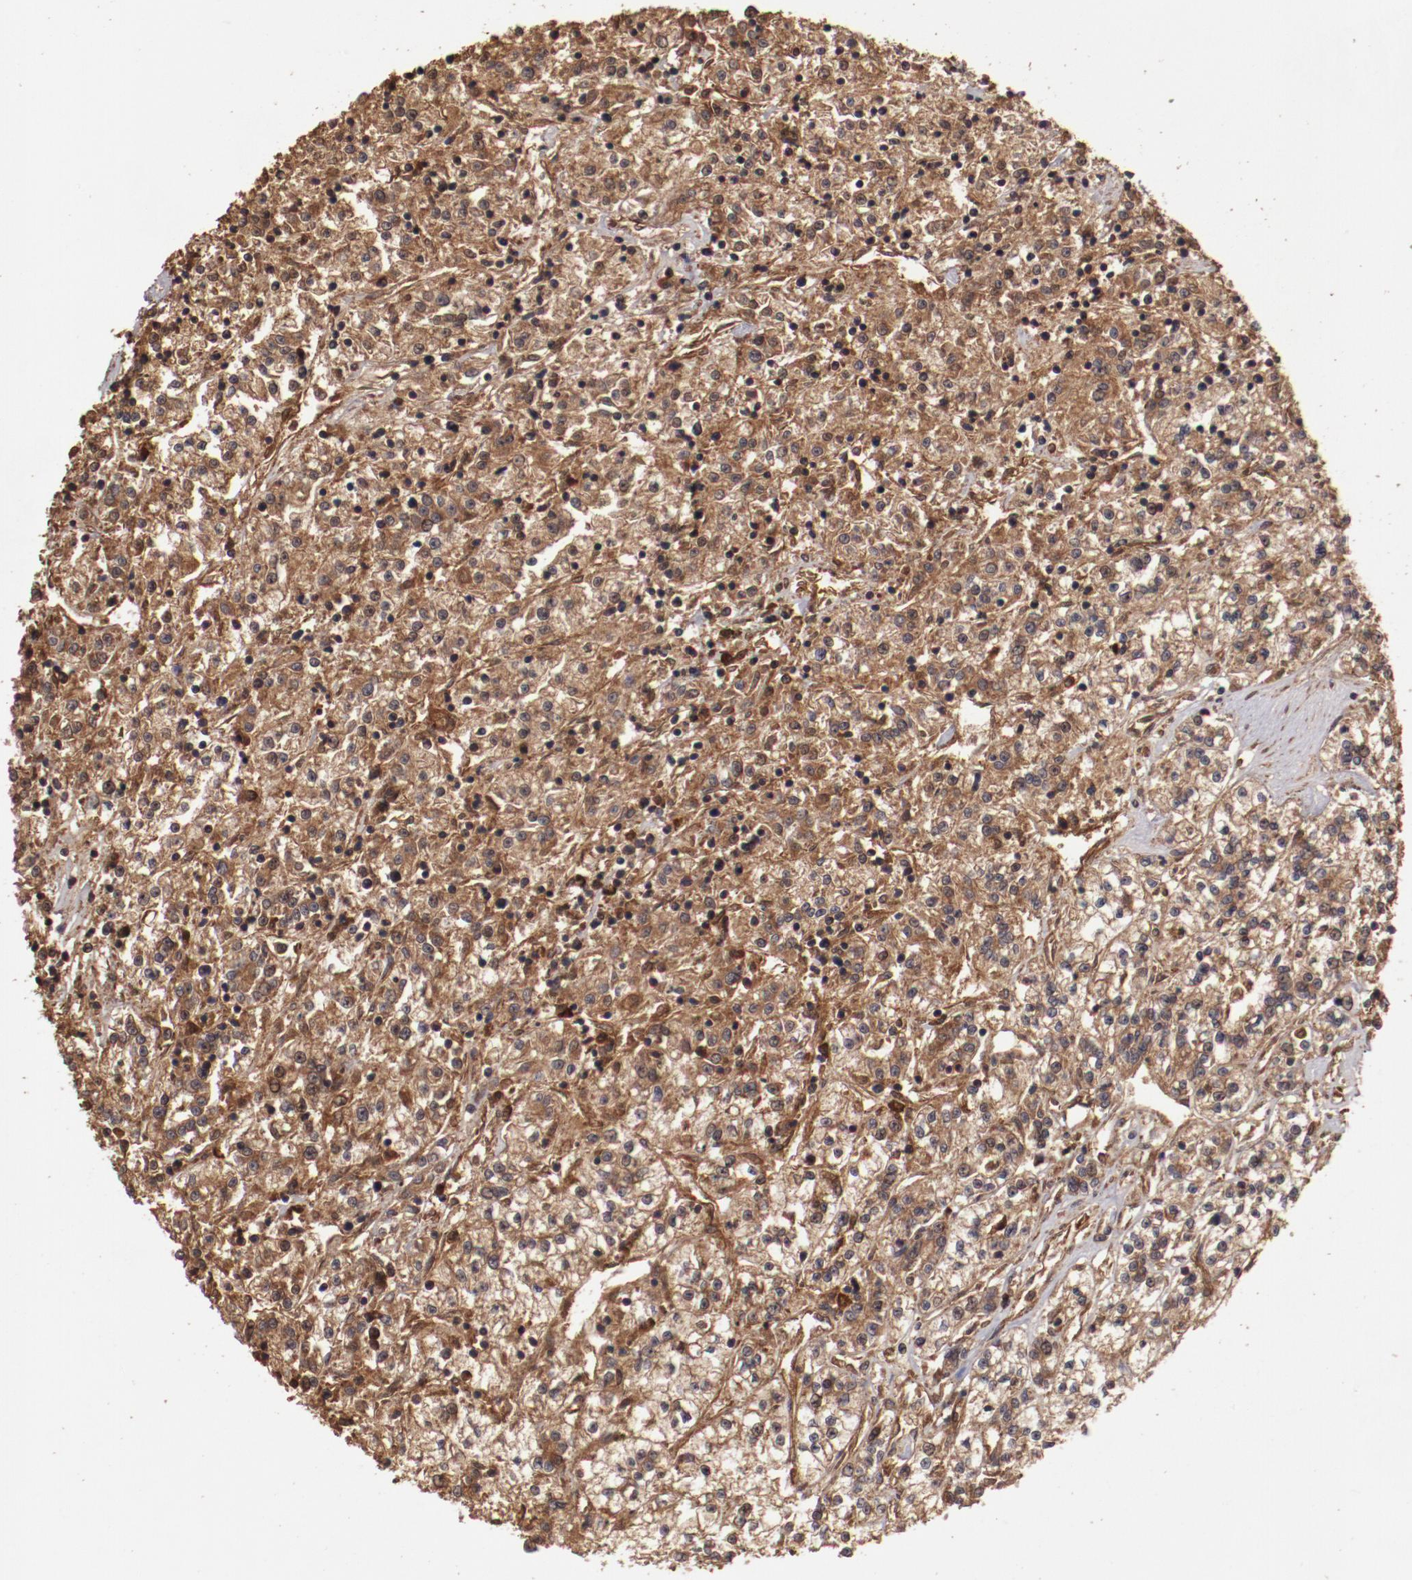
{"staining": {"intensity": "strong", "quantity": ">75%", "location": "cytoplasmic/membranous"}, "tissue": "renal cancer", "cell_type": "Tumor cells", "image_type": "cancer", "snomed": [{"axis": "morphology", "description": "Adenocarcinoma, NOS"}, {"axis": "topography", "description": "Kidney"}], "caption": "IHC (DAB) staining of renal cancer exhibits strong cytoplasmic/membranous protein positivity in about >75% of tumor cells.", "gene": "TXNDC16", "patient": {"sex": "female", "age": 76}}